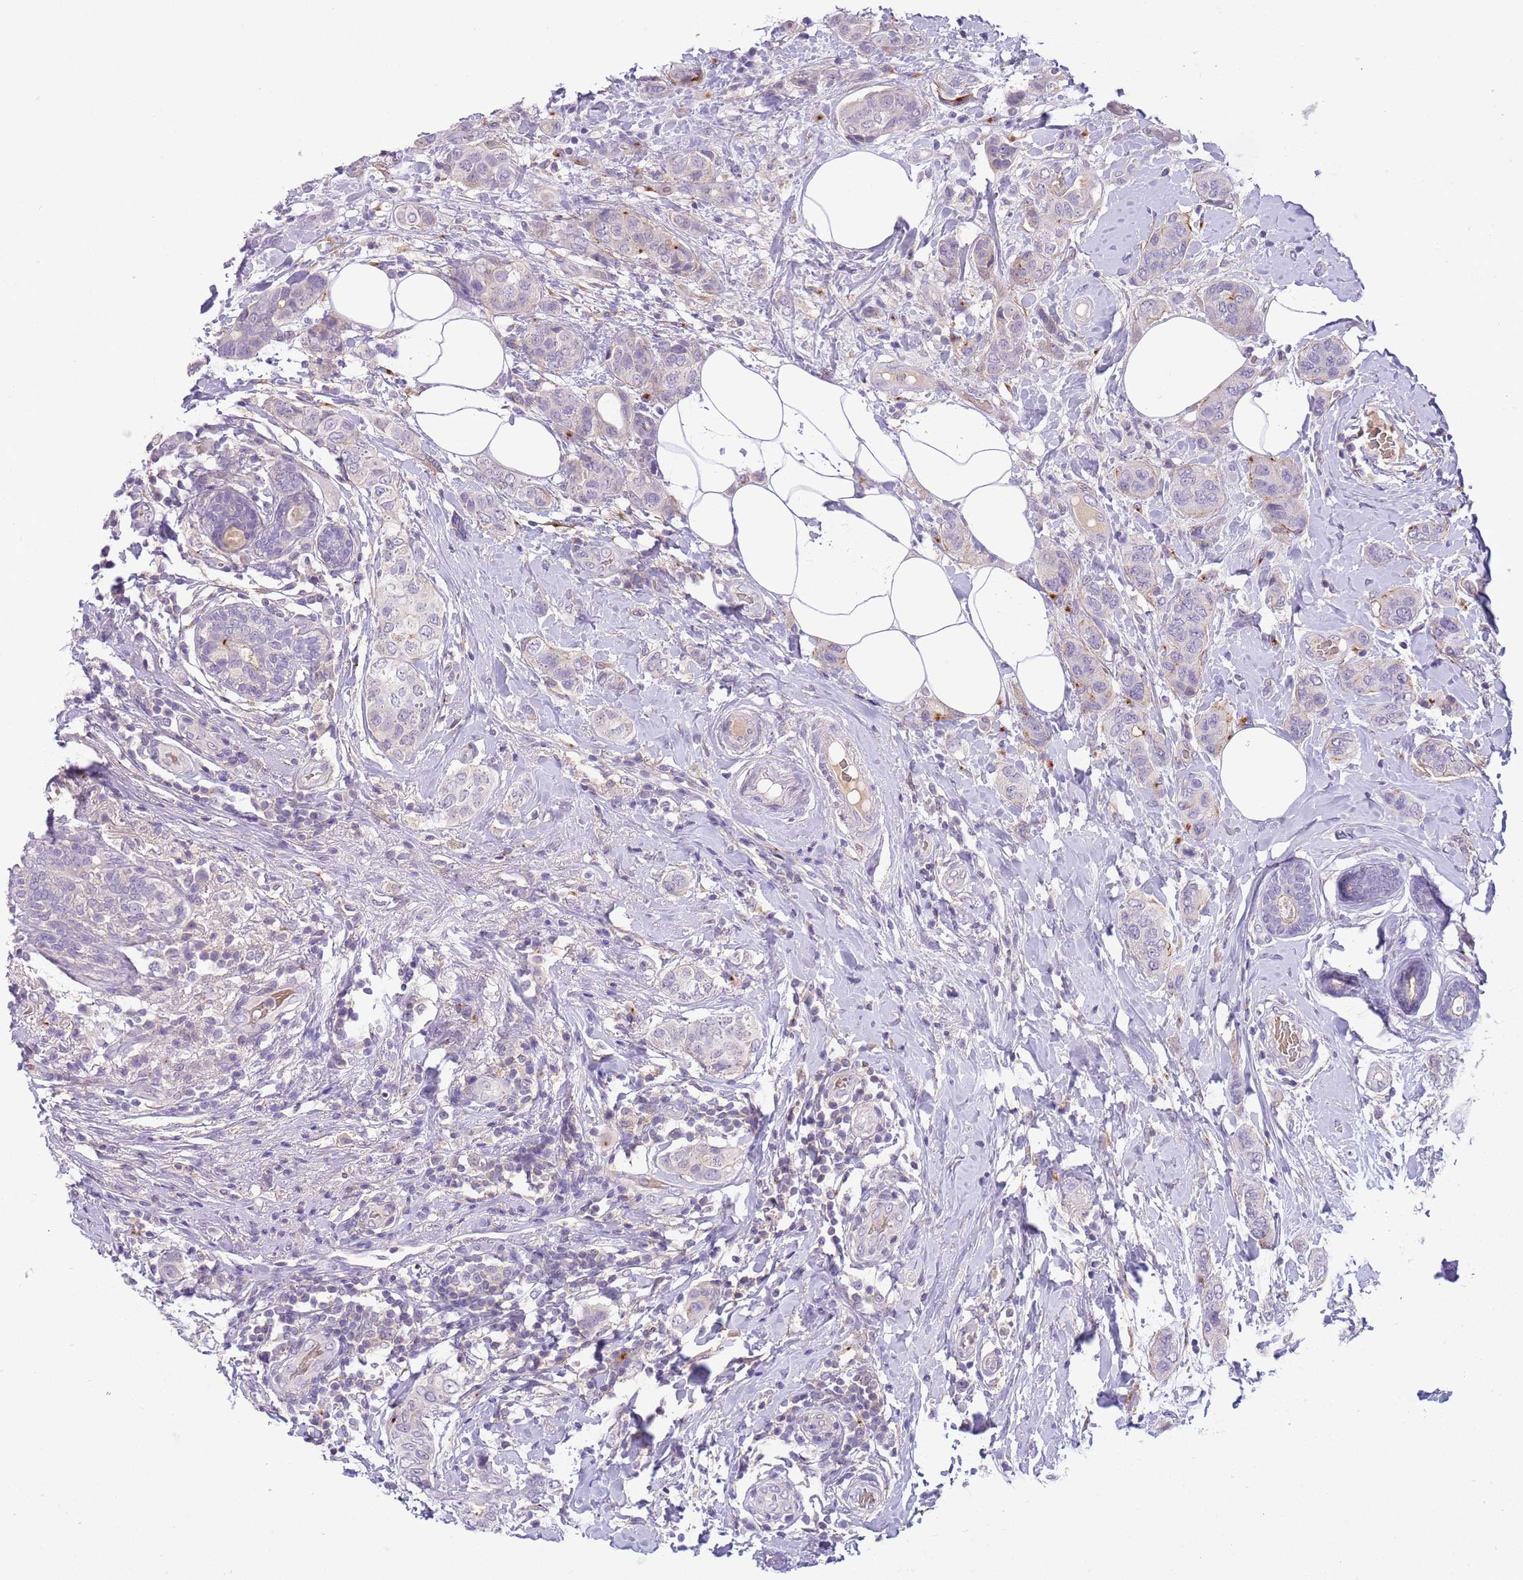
{"staining": {"intensity": "negative", "quantity": "none", "location": "none"}, "tissue": "breast cancer", "cell_type": "Tumor cells", "image_type": "cancer", "snomed": [{"axis": "morphology", "description": "Lobular carcinoma"}, {"axis": "topography", "description": "Breast"}], "caption": "High magnification brightfield microscopy of breast cancer stained with DAB (brown) and counterstained with hematoxylin (blue): tumor cells show no significant positivity.", "gene": "CFAP73", "patient": {"sex": "female", "age": 51}}